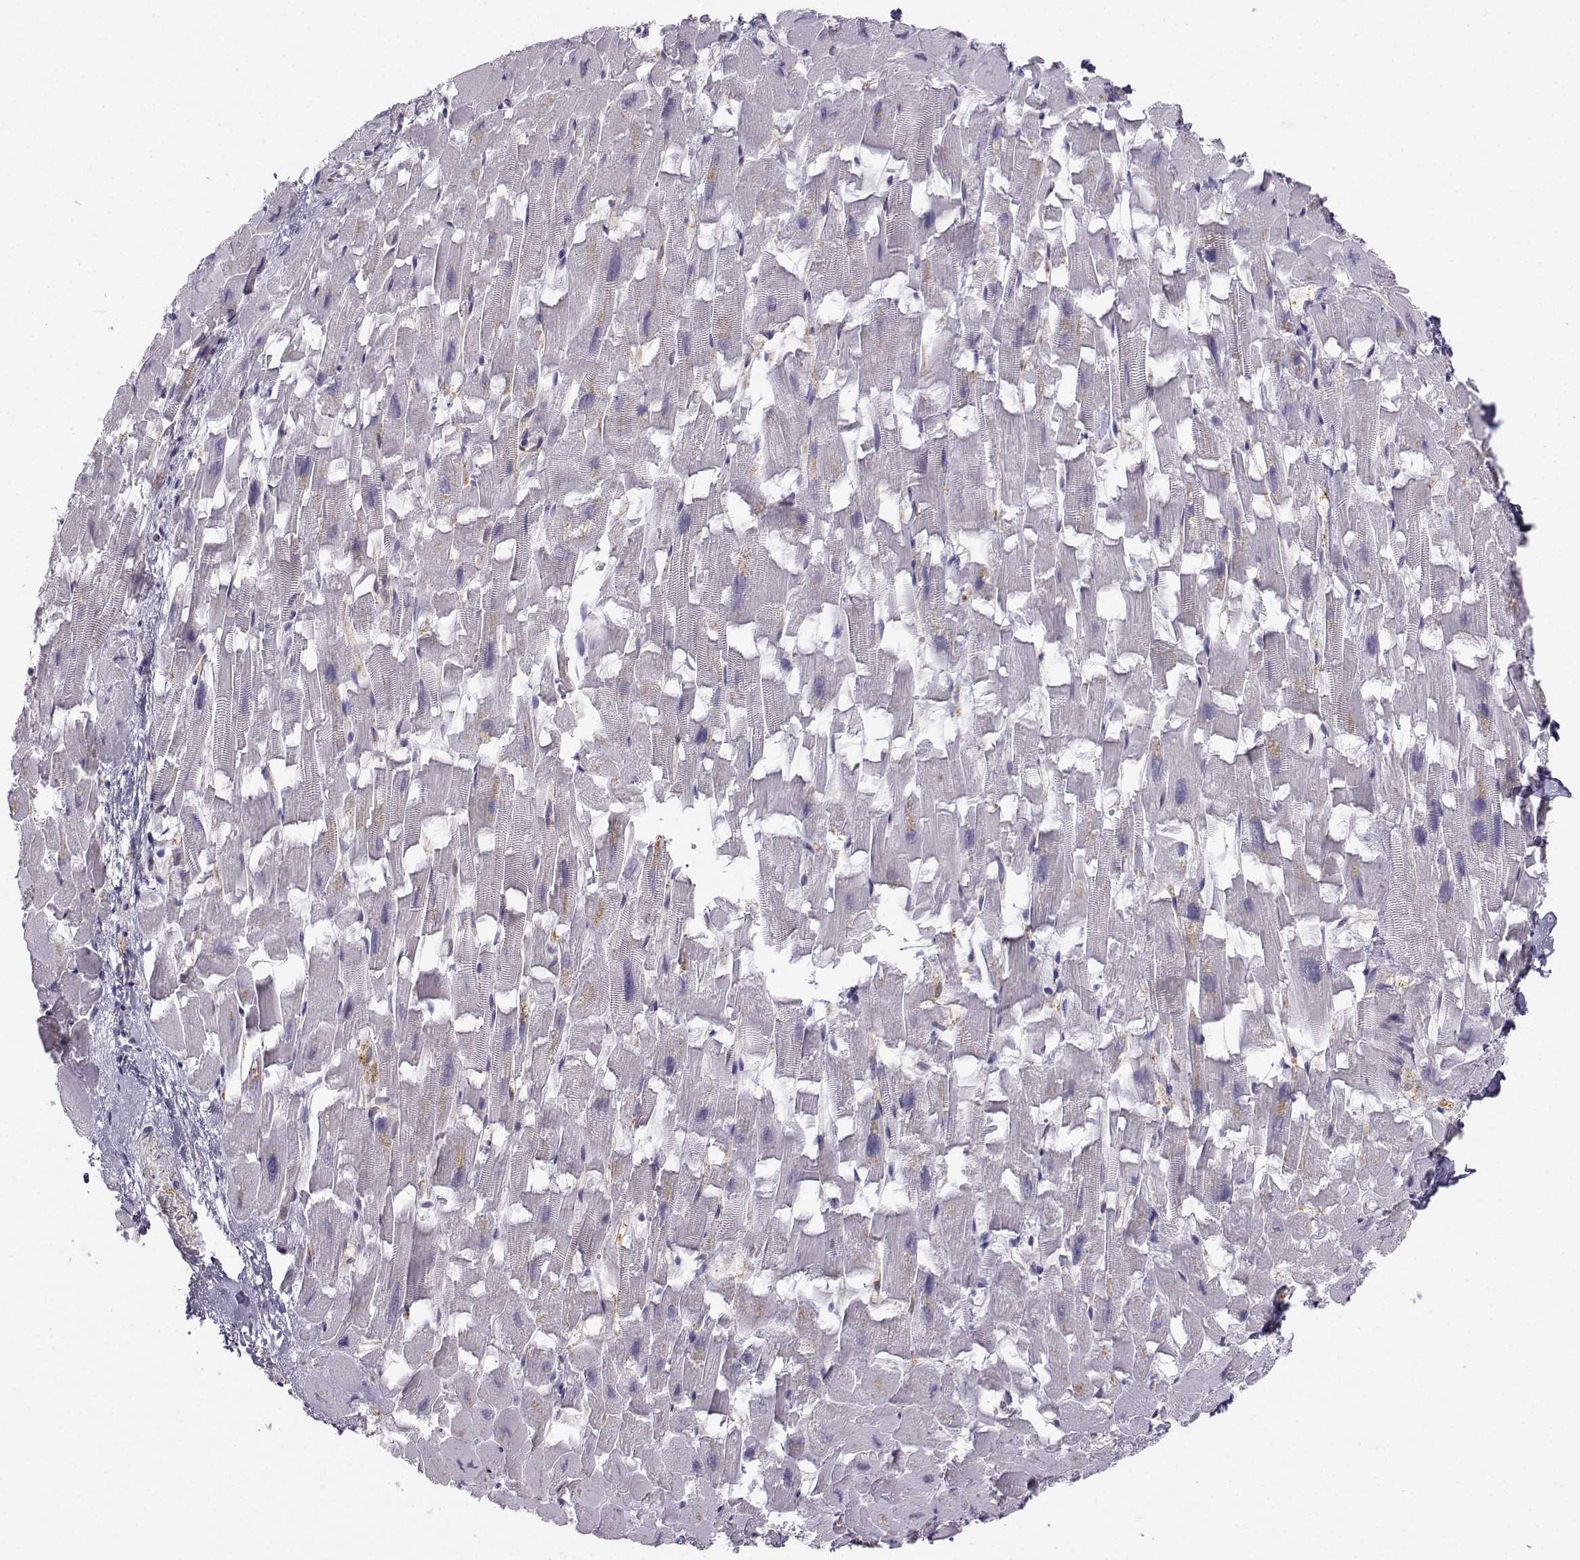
{"staining": {"intensity": "negative", "quantity": "none", "location": "none"}, "tissue": "heart muscle", "cell_type": "Cardiomyocytes", "image_type": "normal", "snomed": [{"axis": "morphology", "description": "Normal tissue, NOS"}, {"axis": "topography", "description": "Heart"}], "caption": "Immunohistochemistry (IHC) of normal heart muscle displays no positivity in cardiomyocytes.", "gene": "NQO1", "patient": {"sex": "female", "age": 64}}